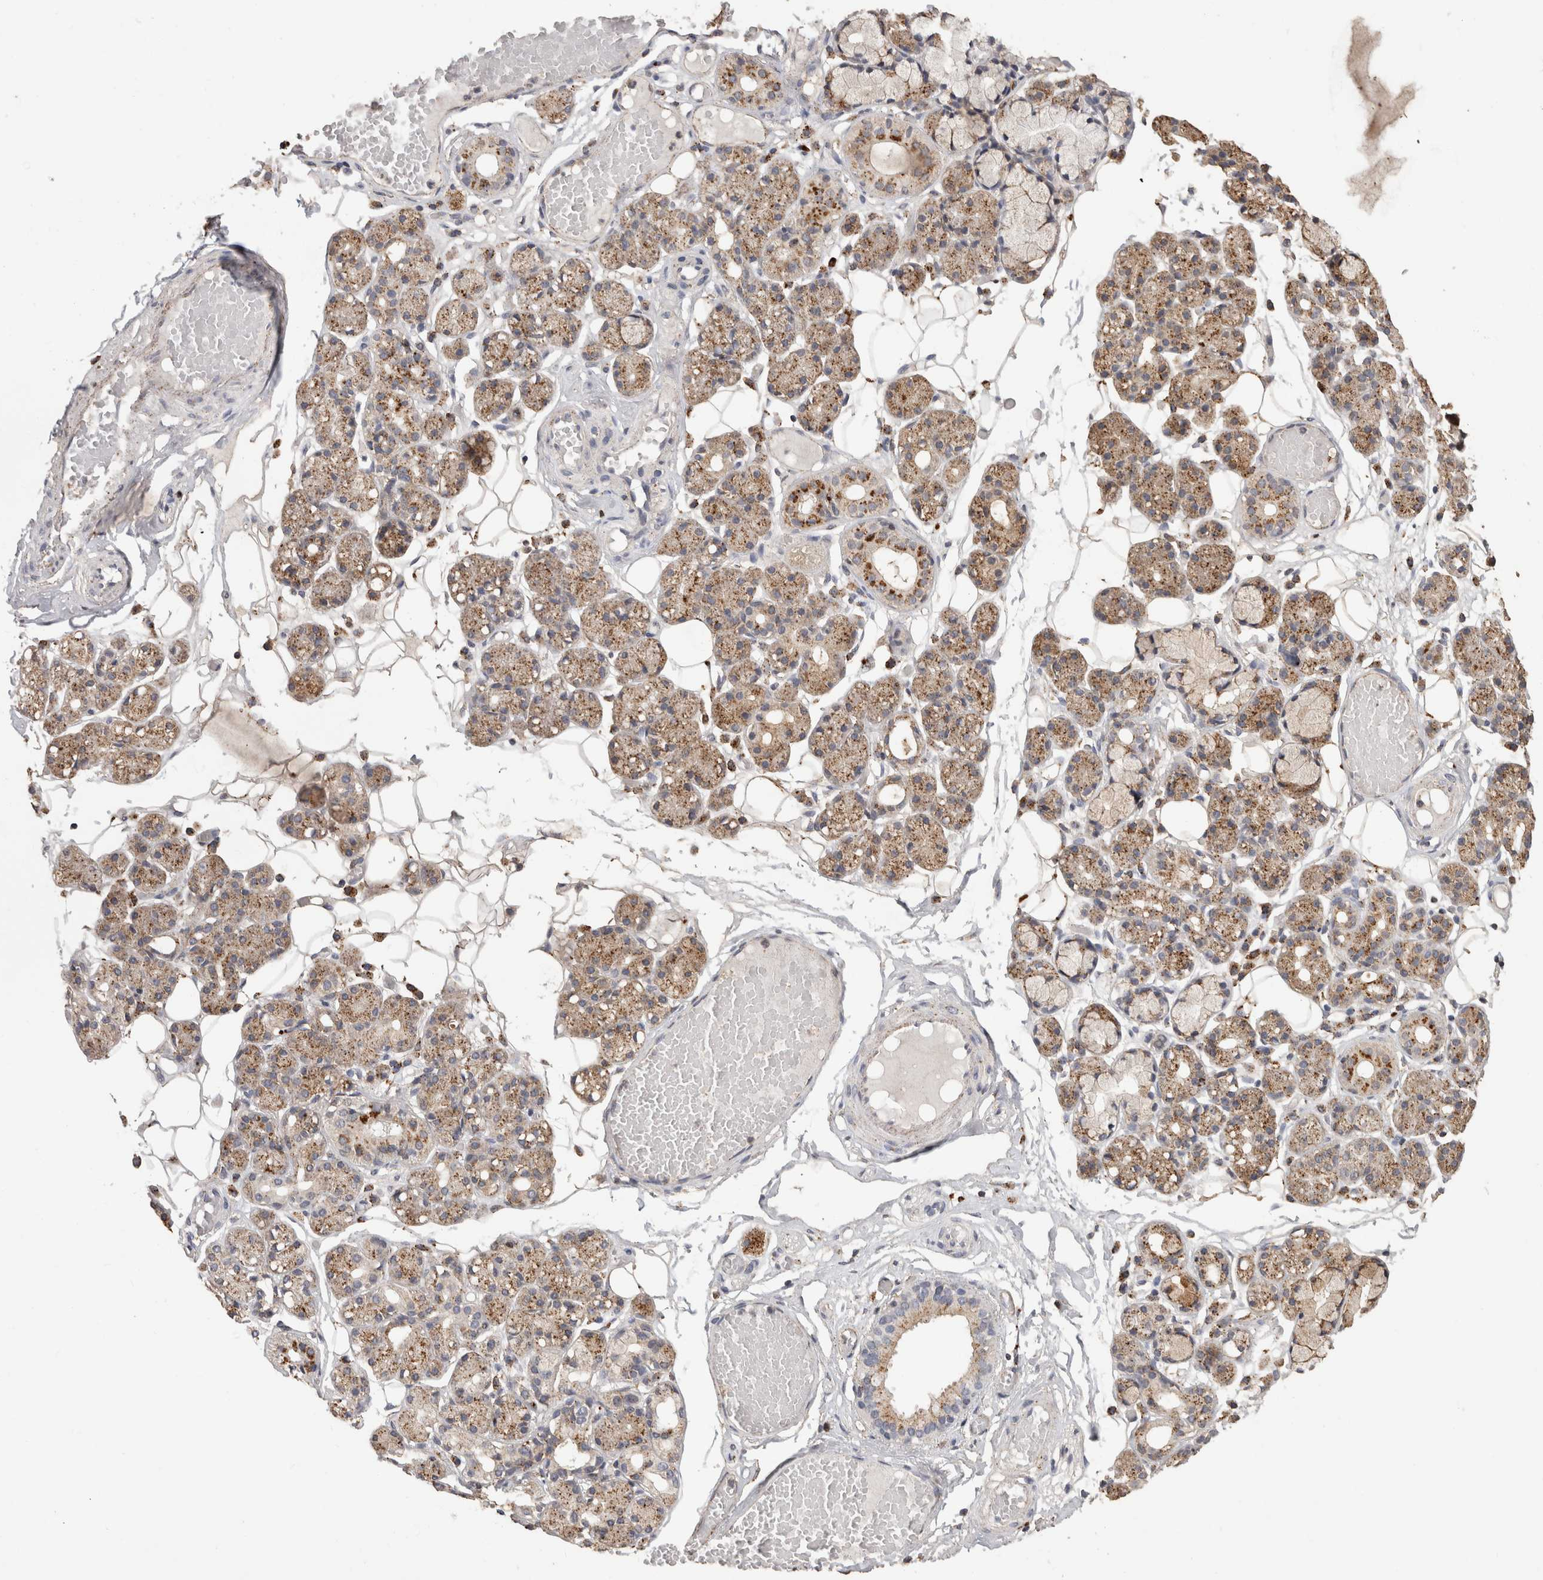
{"staining": {"intensity": "moderate", "quantity": ">75%", "location": "cytoplasmic/membranous"}, "tissue": "salivary gland", "cell_type": "Glandular cells", "image_type": "normal", "snomed": [{"axis": "morphology", "description": "Normal tissue, NOS"}, {"axis": "topography", "description": "Salivary gland"}], "caption": "A high-resolution image shows immunohistochemistry (IHC) staining of benign salivary gland, which reveals moderate cytoplasmic/membranous expression in about >75% of glandular cells. (DAB (3,3'-diaminobenzidine) IHC, brown staining for protein, blue staining for nuclei).", "gene": "ARSA", "patient": {"sex": "male", "age": 63}}